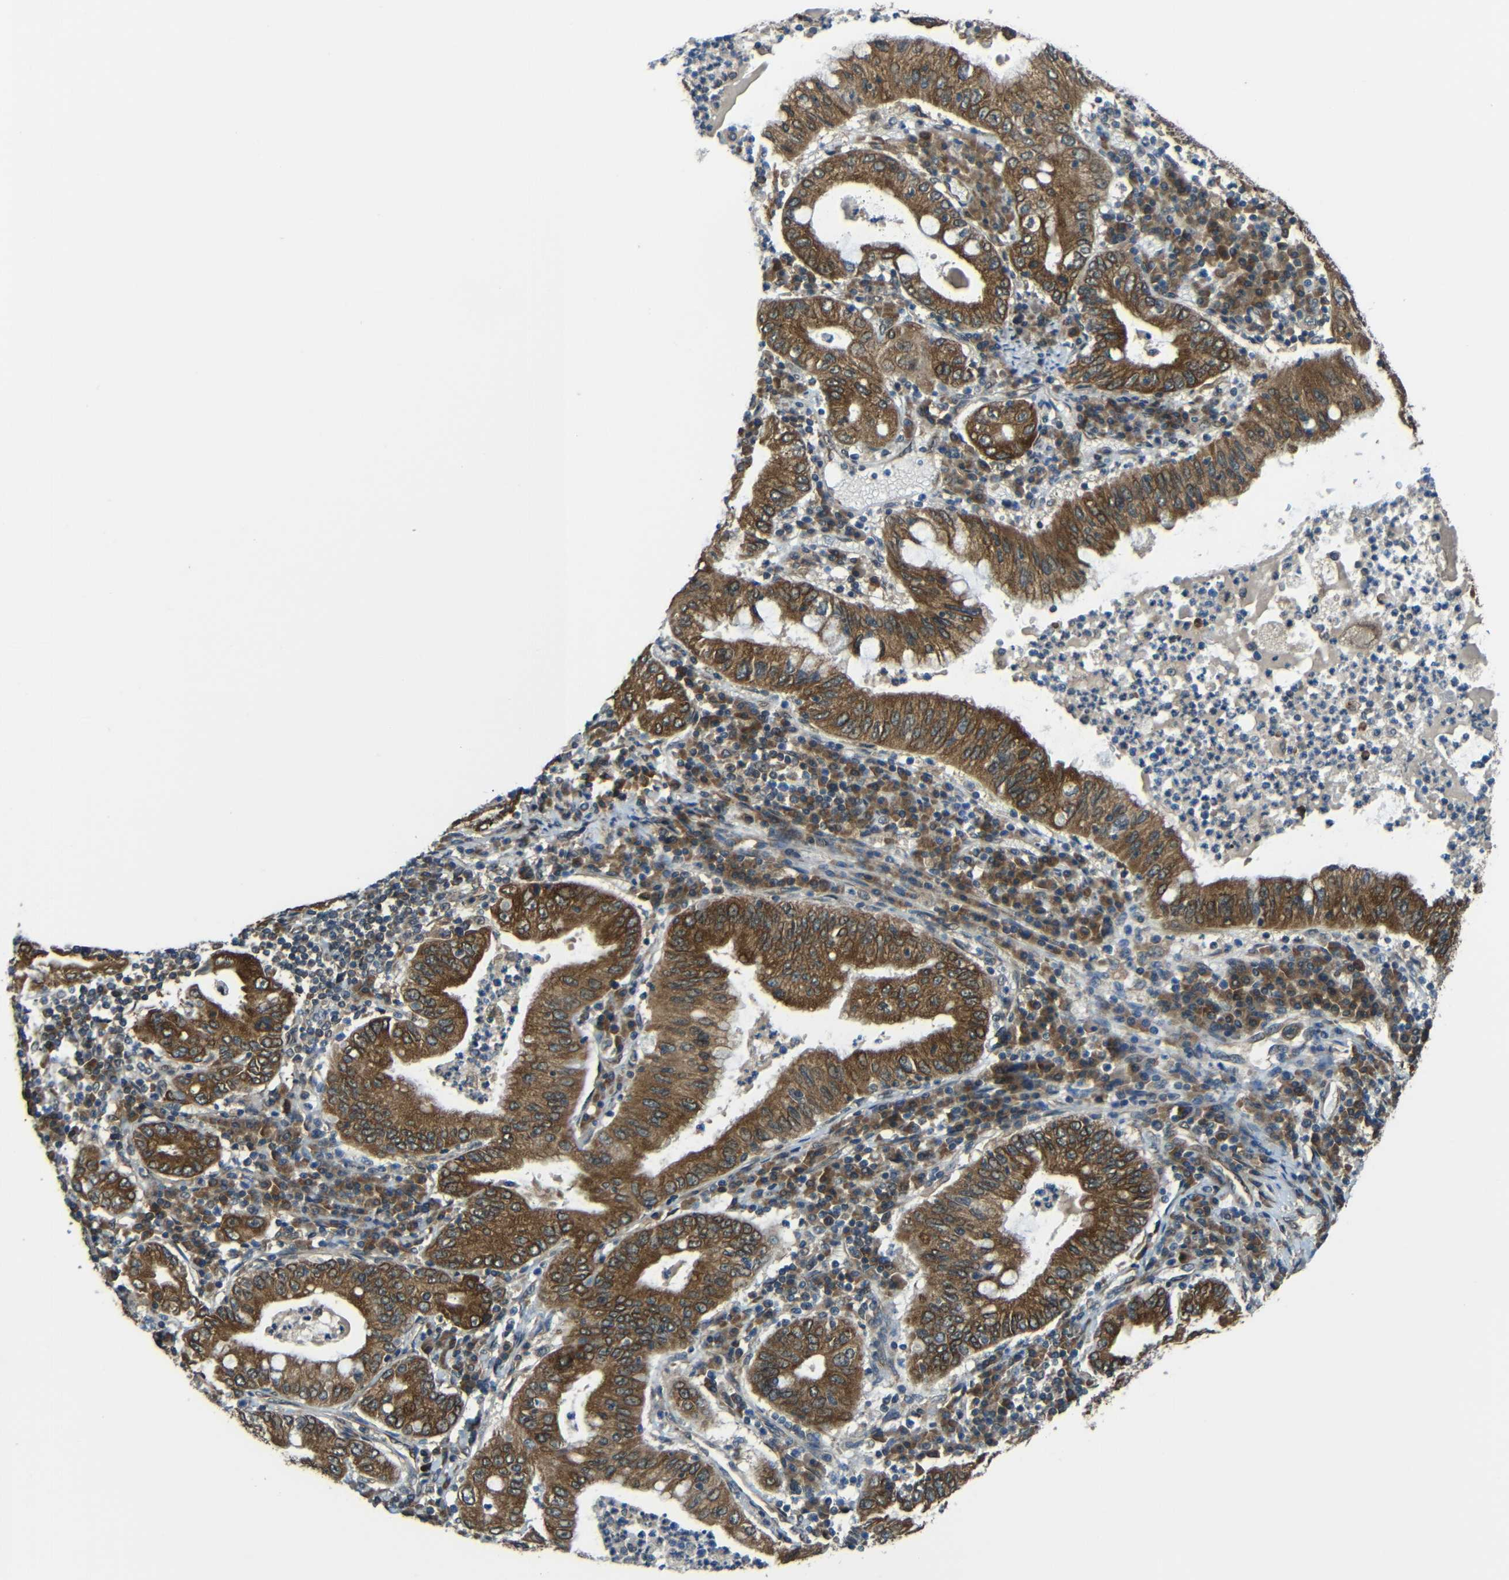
{"staining": {"intensity": "strong", "quantity": ">75%", "location": "cytoplasmic/membranous"}, "tissue": "stomach cancer", "cell_type": "Tumor cells", "image_type": "cancer", "snomed": [{"axis": "morphology", "description": "Normal tissue, NOS"}, {"axis": "morphology", "description": "Adenocarcinoma, NOS"}, {"axis": "topography", "description": "Esophagus"}, {"axis": "topography", "description": "Stomach, upper"}, {"axis": "topography", "description": "Peripheral nerve tissue"}], "caption": "The image exhibits a brown stain indicating the presence of a protein in the cytoplasmic/membranous of tumor cells in stomach adenocarcinoma.", "gene": "VAPB", "patient": {"sex": "male", "age": 62}}